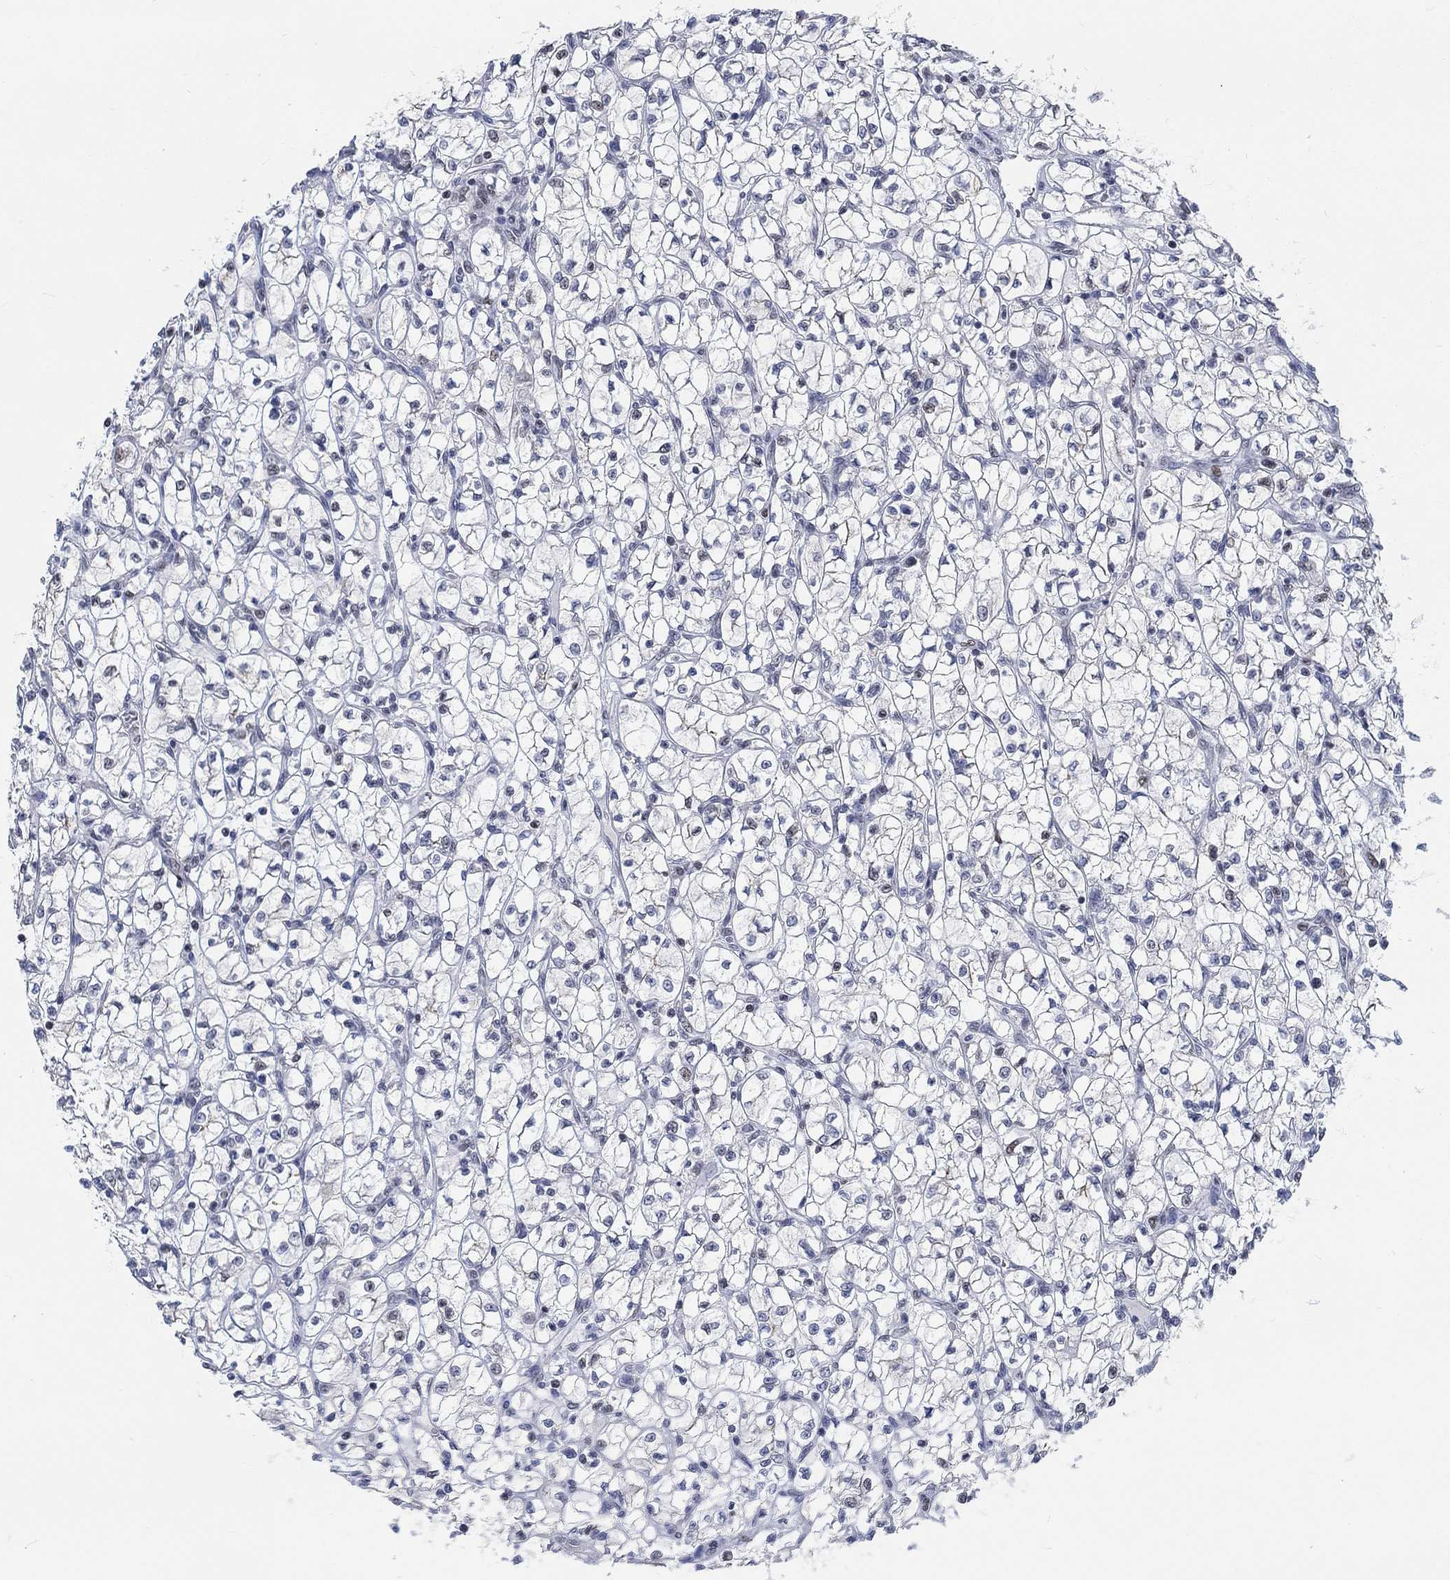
{"staining": {"intensity": "negative", "quantity": "none", "location": "none"}, "tissue": "renal cancer", "cell_type": "Tumor cells", "image_type": "cancer", "snomed": [{"axis": "morphology", "description": "Adenocarcinoma, NOS"}, {"axis": "topography", "description": "Kidney"}], "caption": "Renal adenocarcinoma stained for a protein using immunohistochemistry demonstrates no expression tumor cells.", "gene": "KCNH8", "patient": {"sex": "female", "age": 64}}